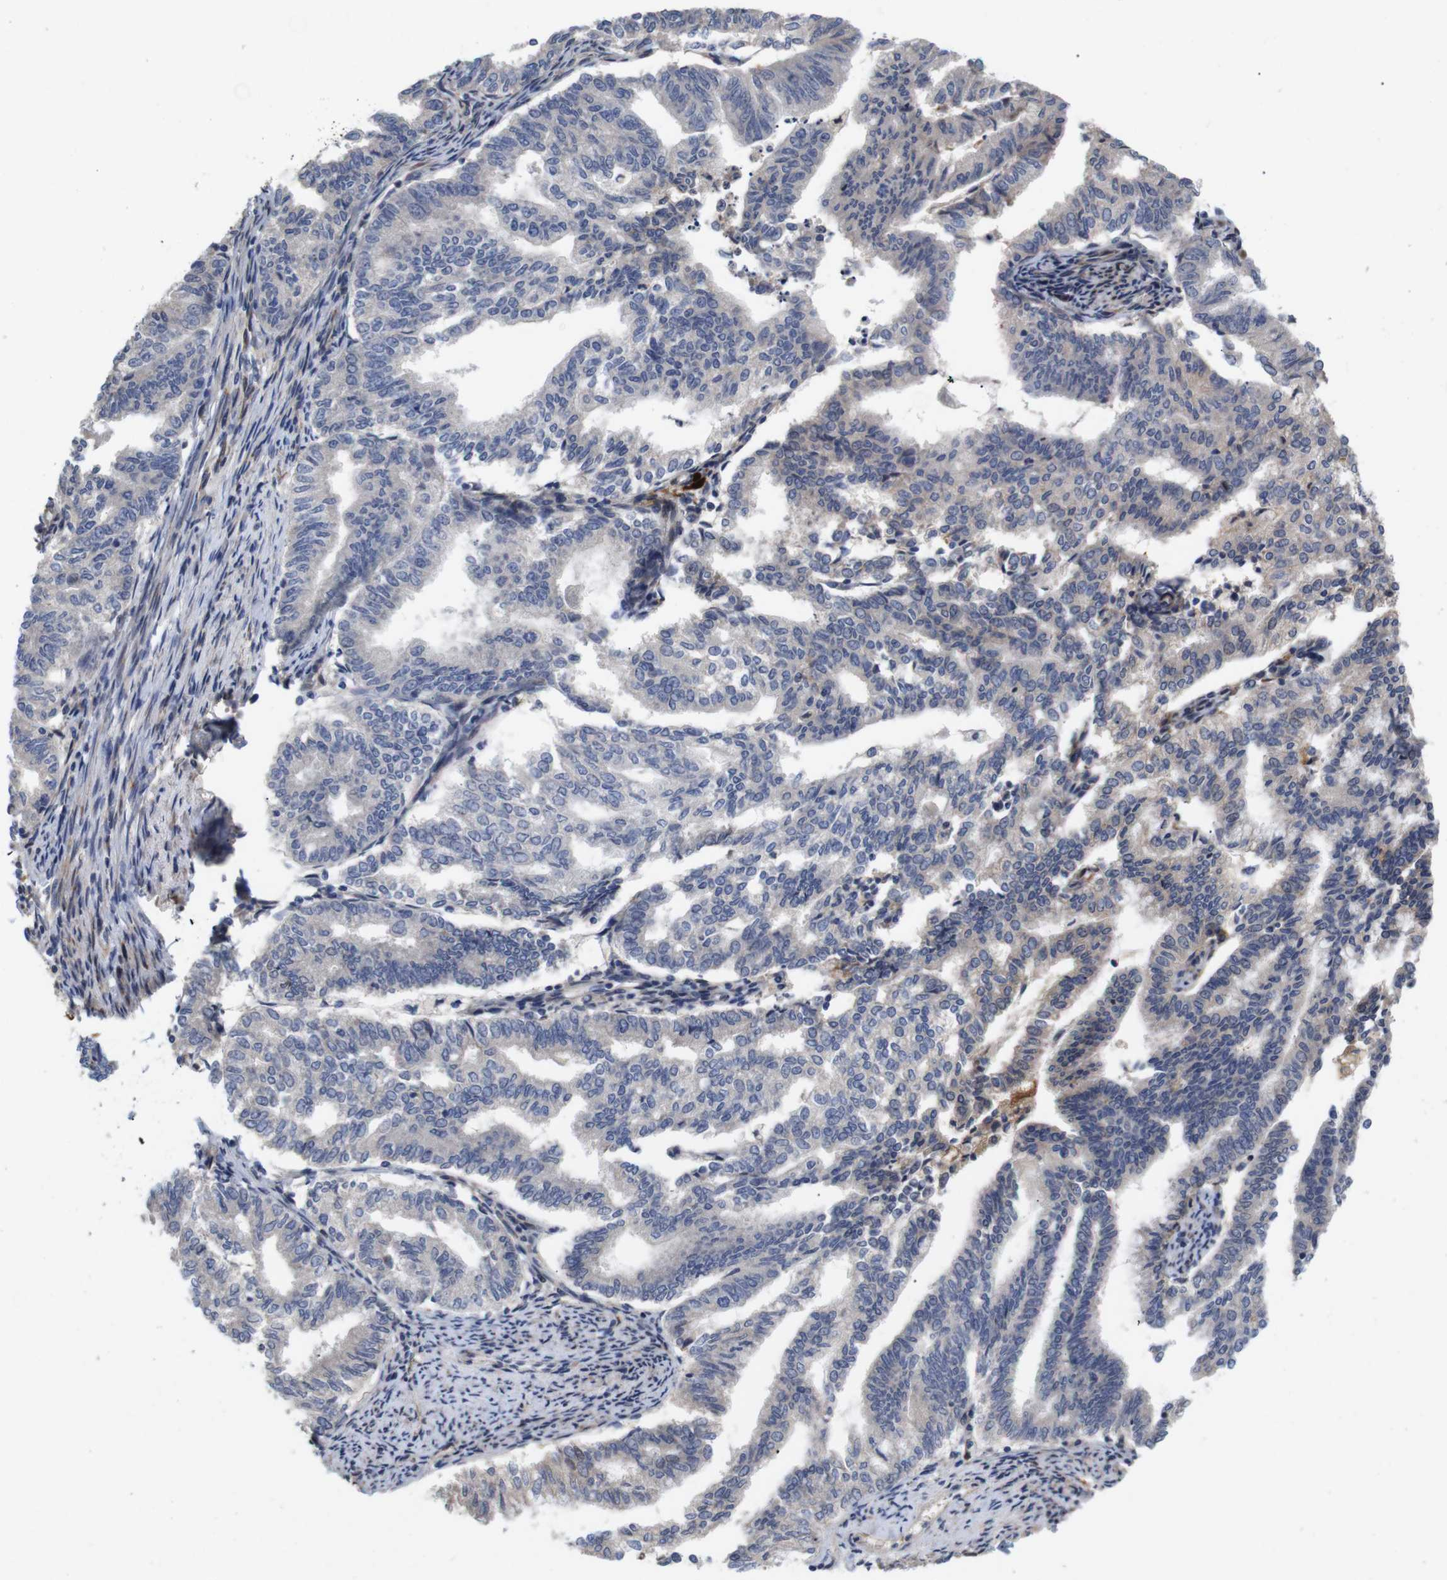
{"staining": {"intensity": "weak", "quantity": "<25%", "location": "cytoplasmic/membranous"}, "tissue": "endometrial cancer", "cell_type": "Tumor cells", "image_type": "cancer", "snomed": [{"axis": "morphology", "description": "Adenocarcinoma, NOS"}, {"axis": "topography", "description": "Endometrium"}], "caption": "Human endometrial adenocarcinoma stained for a protein using IHC shows no staining in tumor cells.", "gene": "SPRY3", "patient": {"sex": "female", "age": 79}}